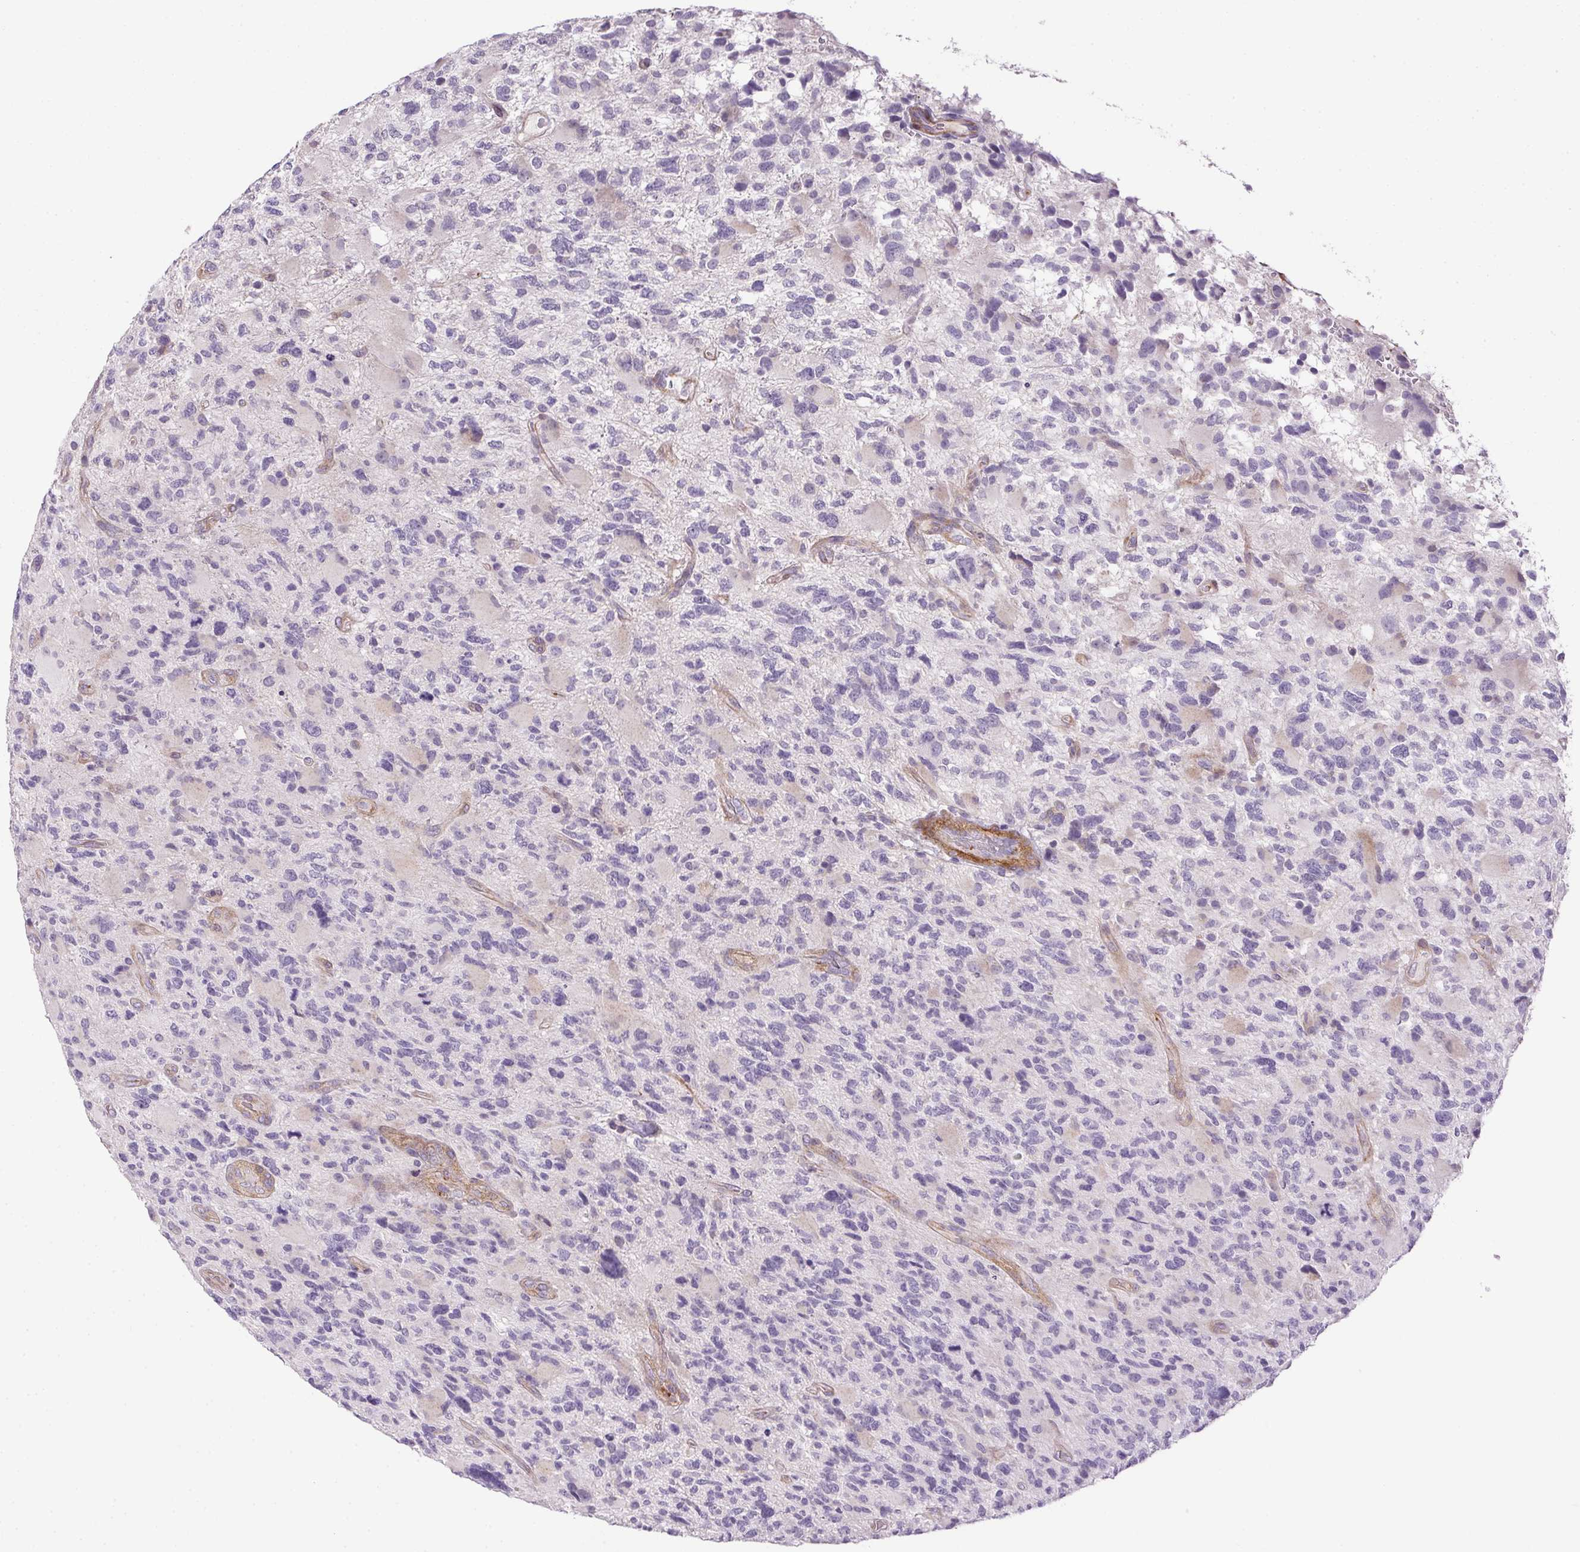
{"staining": {"intensity": "negative", "quantity": "none", "location": "none"}, "tissue": "glioma", "cell_type": "Tumor cells", "image_type": "cancer", "snomed": [{"axis": "morphology", "description": "Glioma, malignant, High grade"}, {"axis": "topography", "description": "Brain"}], "caption": "The micrograph exhibits no staining of tumor cells in malignant high-grade glioma. Nuclei are stained in blue.", "gene": "PRL", "patient": {"sex": "female", "age": 71}}